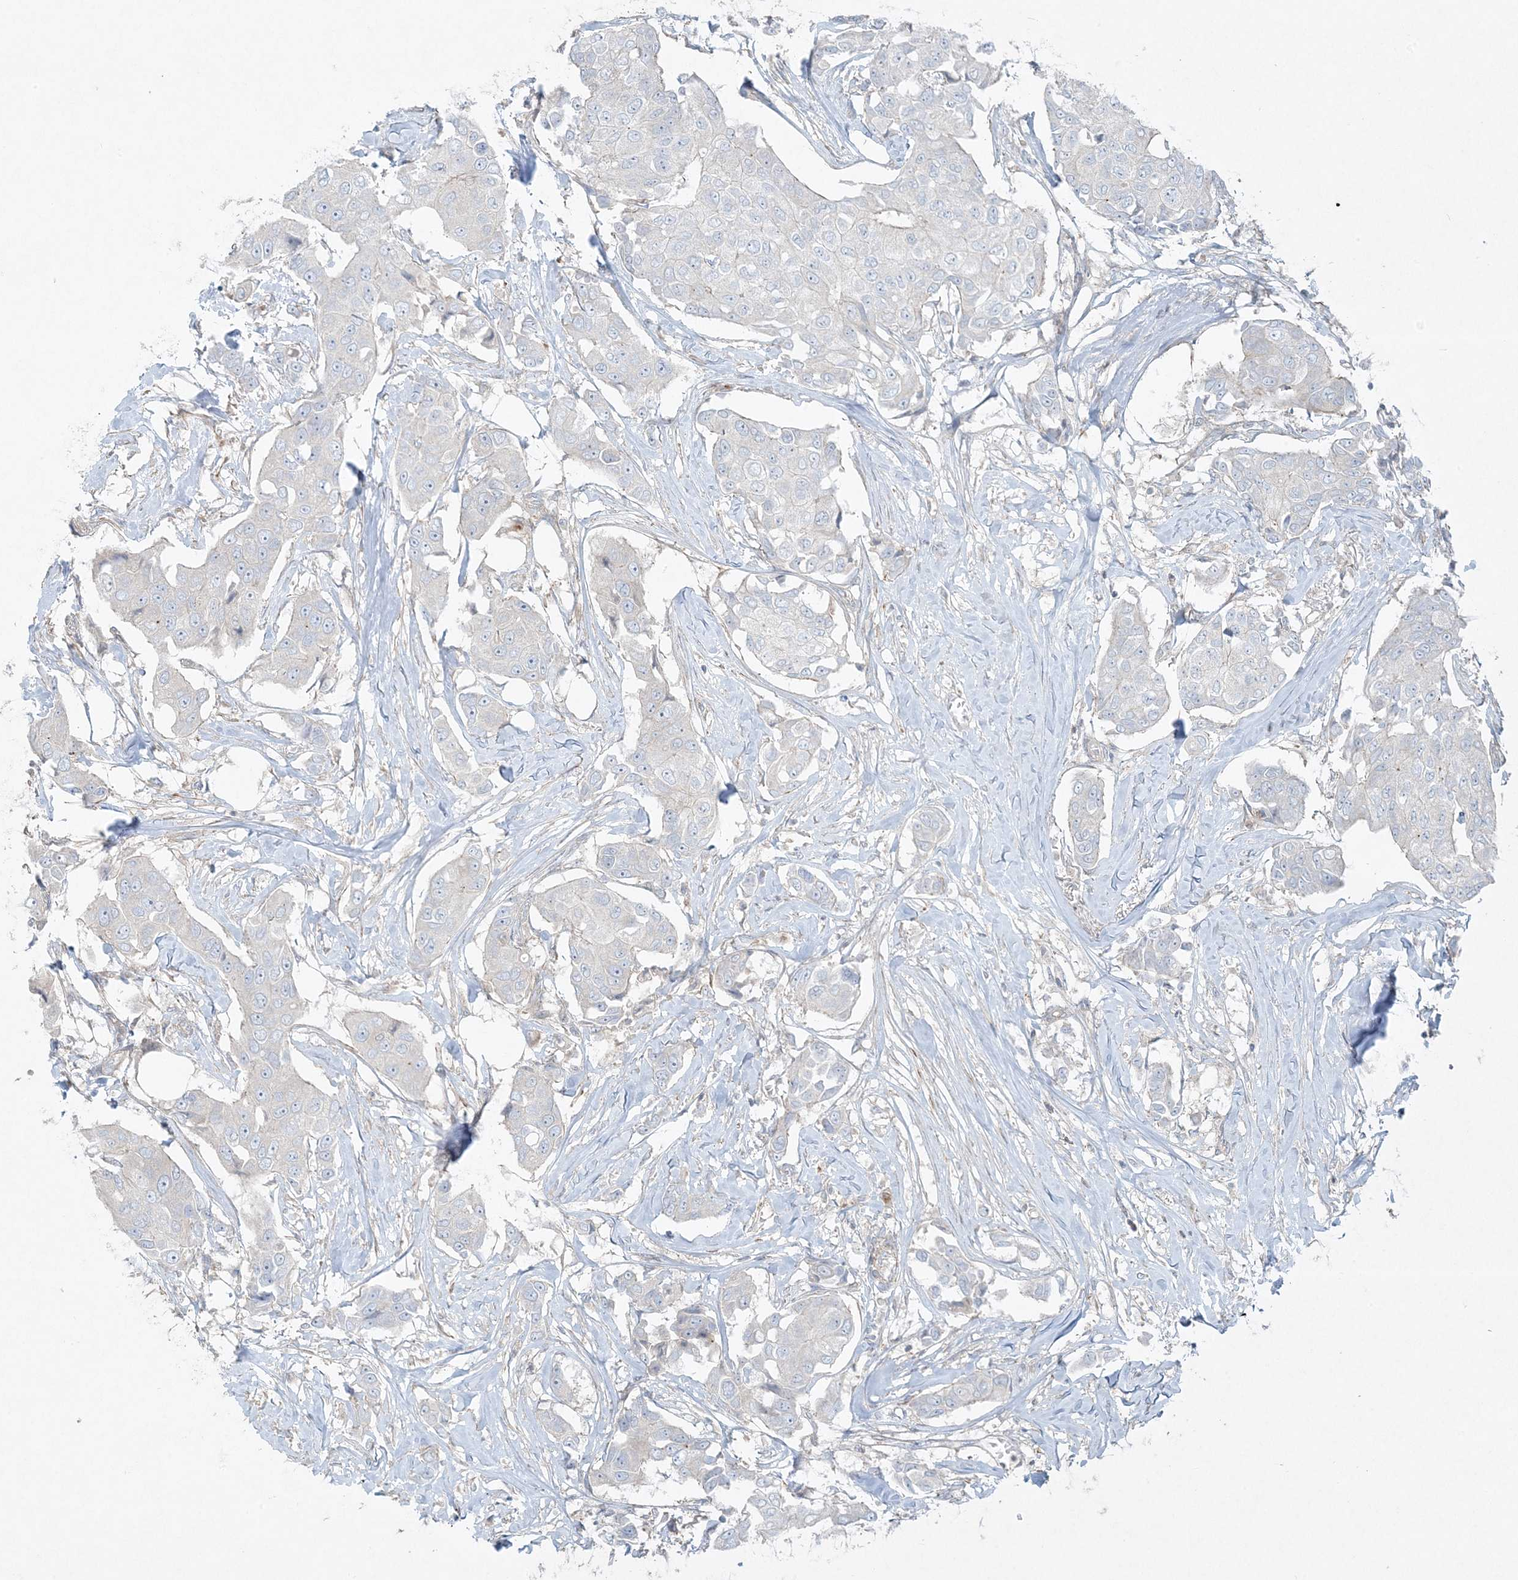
{"staining": {"intensity": "negative", "quantity": "none", "location": "none"}, "tissue": "breast cancer", "cell_type": "Tumor cells", "image_type": "cancer", "snomed": [{"axis": "morphology", "description": "Duct carcinoma"}, {"axis": "topography", "description": "Breast"}], "caption": "This histopathology image is of infiltrating ductal carcinoma (breast) stained with immunohistochemistry (IHC) to label a protein in brown with the nuclei are counter-stained blue. There is no staining in tumor cells.", "gene": "PIK3R4", "patient": {"sex": "female", "age": 80}}